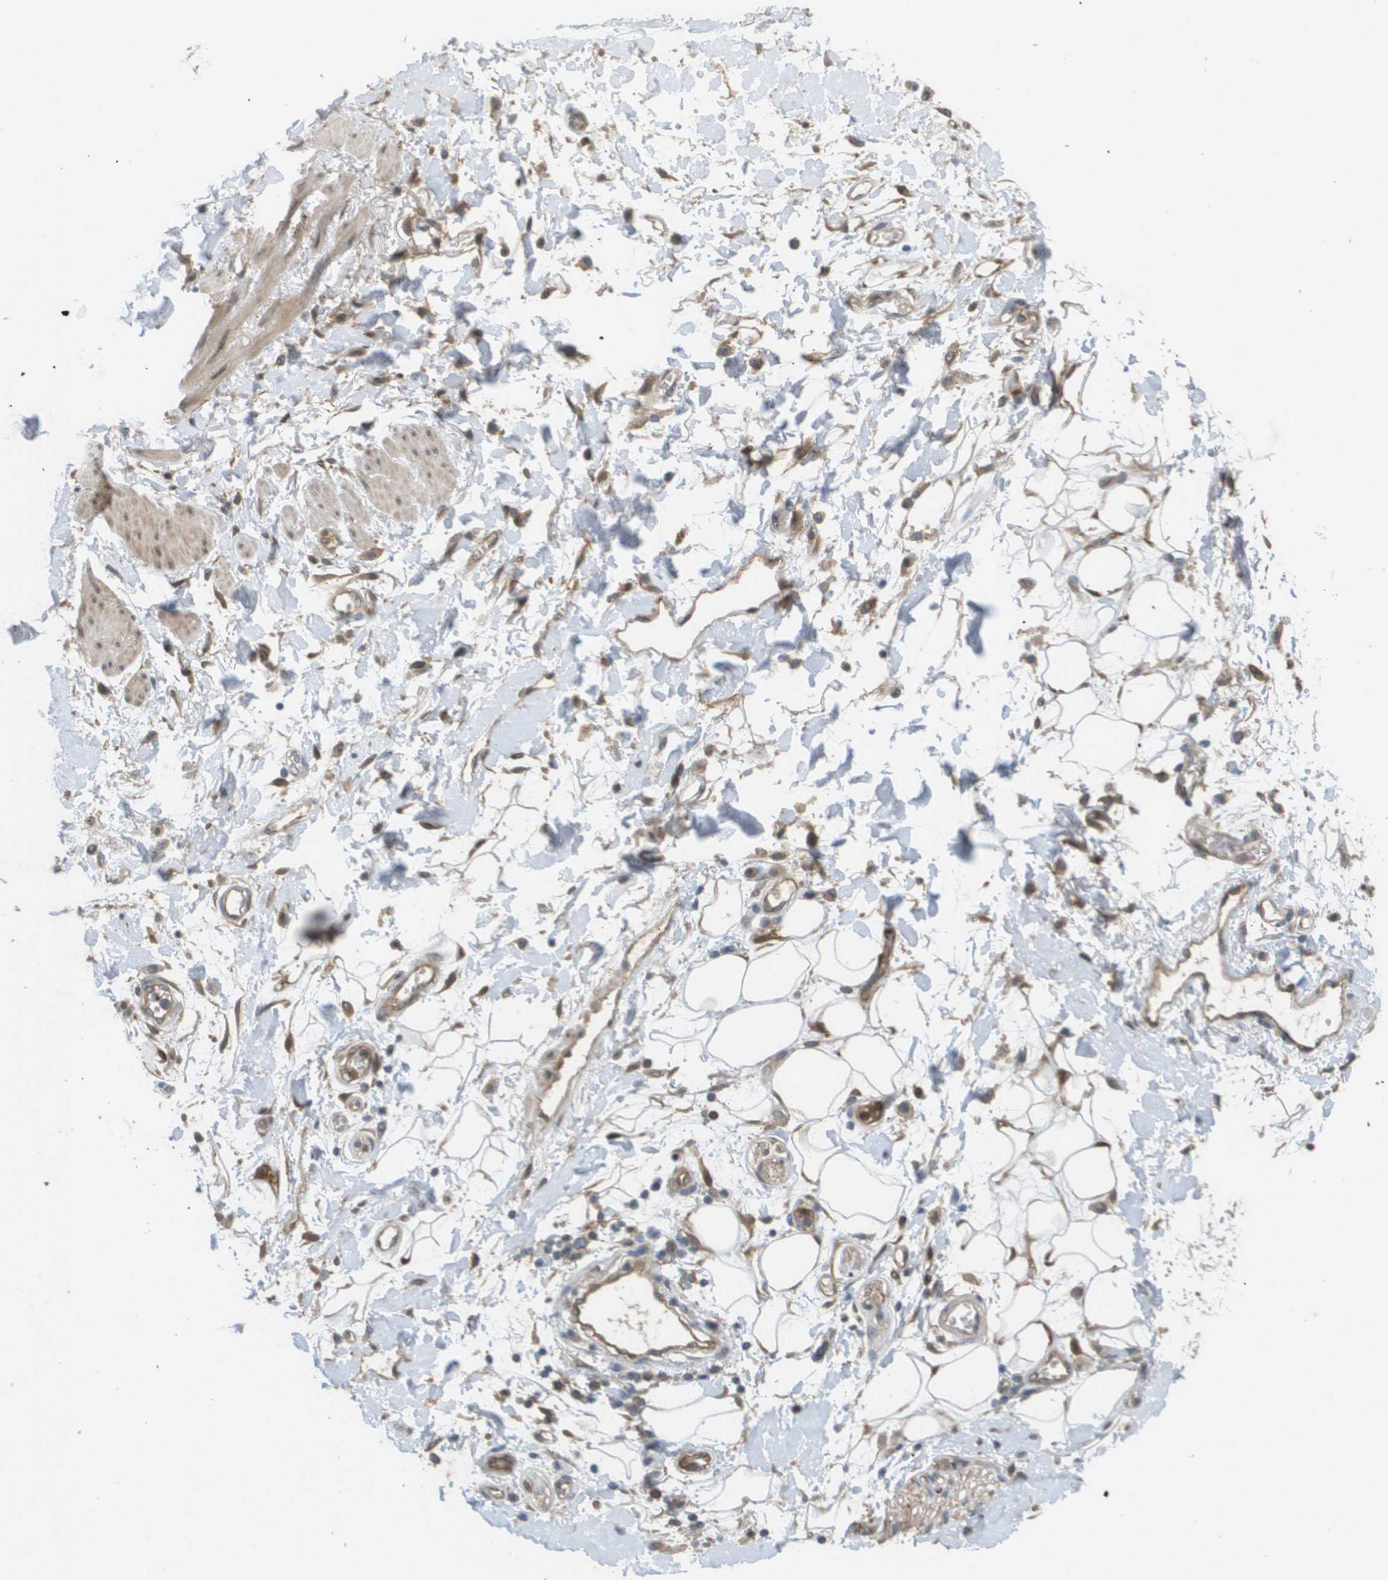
{"staining": {"intensity": "weak", "quantity": ">75%", "location": "cytoplasmic/membranous,nuclear"}, "tissue": "adipose tissue", "cell_type": "Adipocytes", "image_type": "normal", "snomed": [{"axis": "morphology", "description": "Normal tissue, NOS"}, {"axis": "morphology", "description": "Adenocarcinoma, NOS"}, {"axis": "topography", "description": "Duodenum"}, {"axis": "topography", "description": "Peripheral nerve tissue"}], "caption": "Protein staining shows weak cytoplasmic/membranous,nuclear expression in about >75% of adipocytes in normal adipose tissue. (DAB (3,3'-diaminobenzidine) IHC with brightfield microscopy, high magnification).", "gene": "PALD1", "patient": {"sex": "female", "age": 60}}